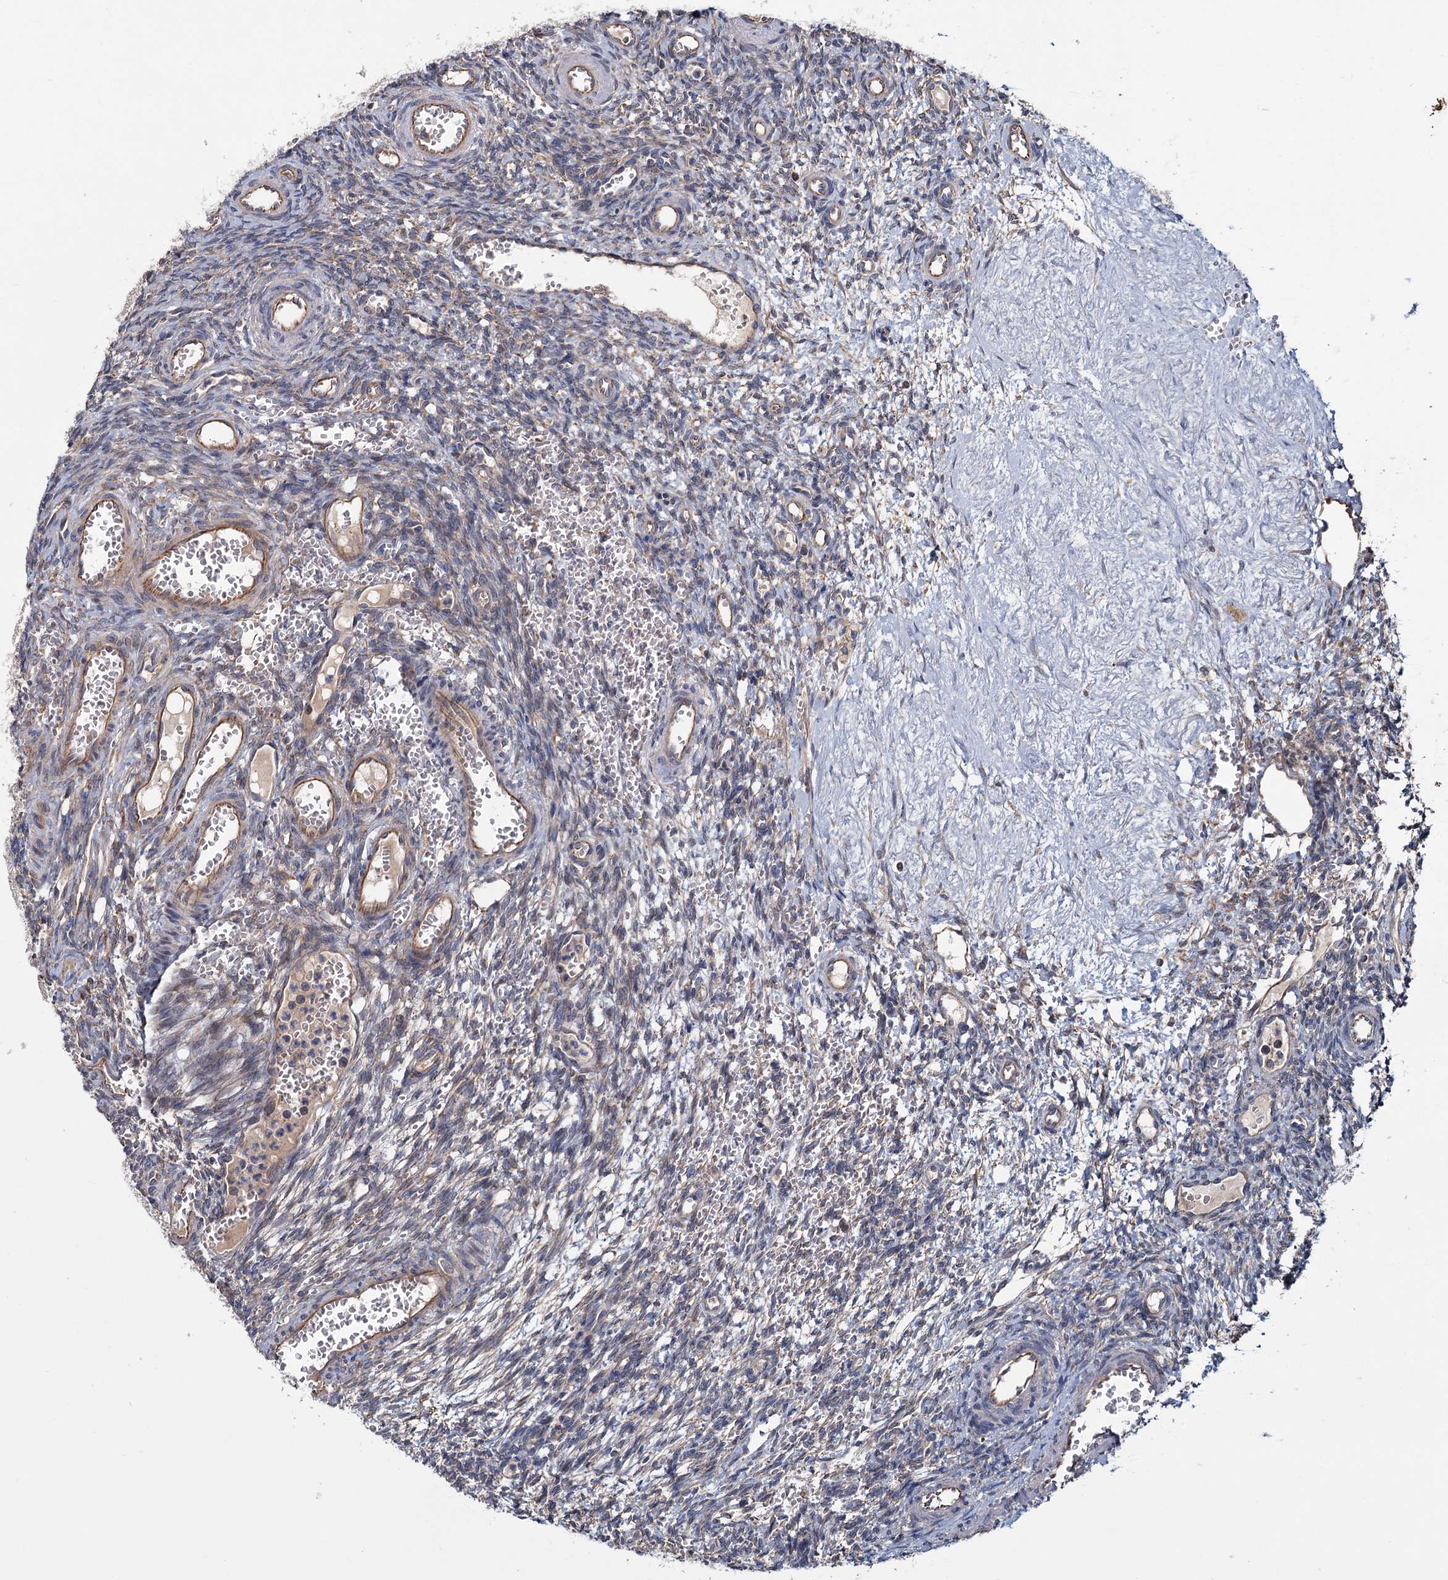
{"staining": {"intensity": "negative", "quantity": "none", "location": "none"}, "tissue": "ovary", "cell_type": "Ovarian stroma cells", "image_type": "normal", "snomed": [{"axis": "morphology", "description": "Normal tissue, NOS"}, {"axis": "topography", "description": "Ovary"}], "caption": "IHC photomicrograph of unremarkable ovary: ovary stained with DAB (3,3'-diaminobenzidine) shows no significant protein positivity in ovarian stroma cells. Nuclei are stained in blue.", "gene": "MTRR", "patient": {"sex": "female", "age": 39}}